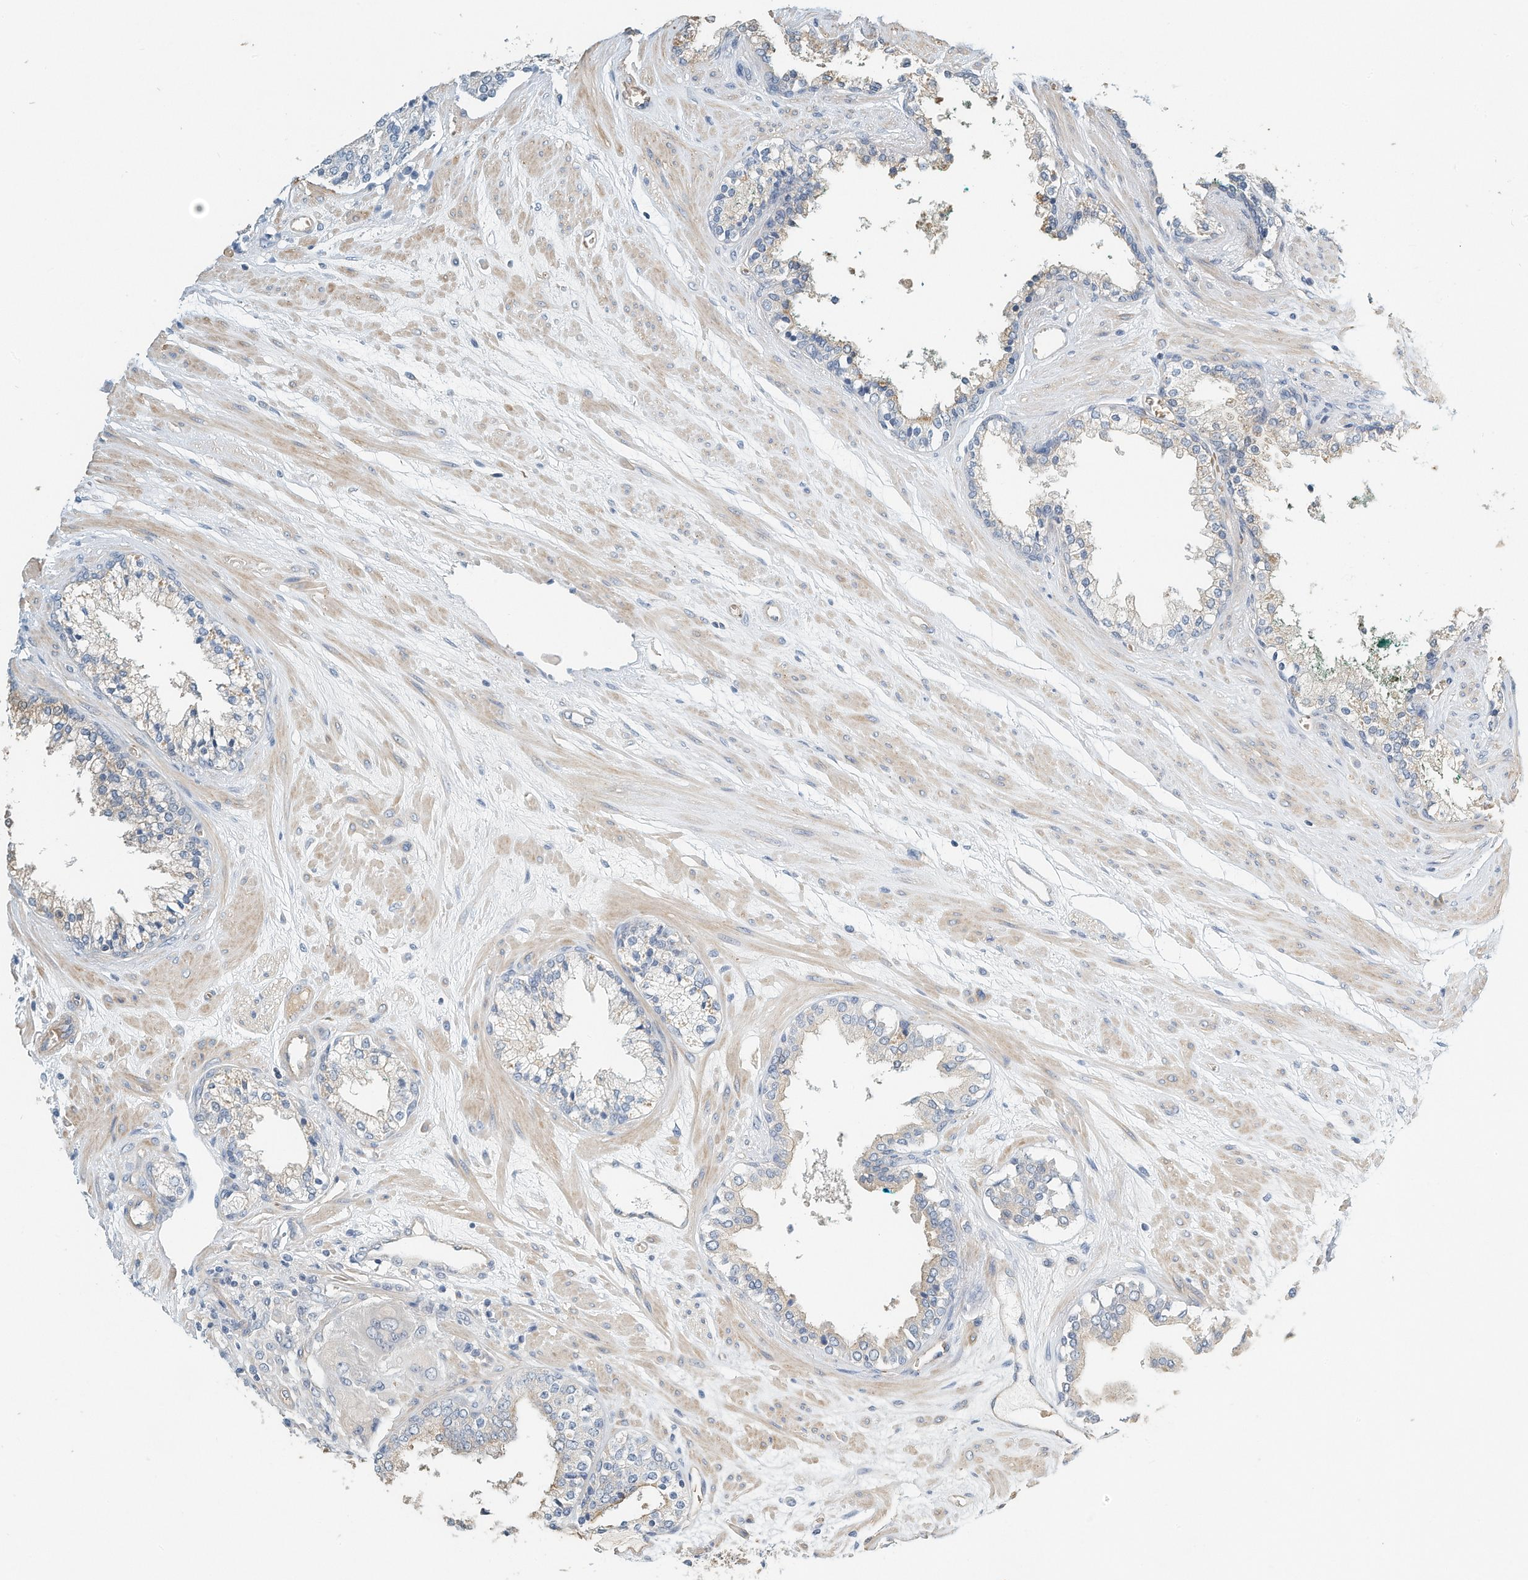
{"staining": {"intensity": "negative", "quantity": "none", "location": "none"}, "tissue": "prostate cancer", "cell_type": "Tumor cells", "image_type": "cancer", "snomed": [{"axis": "morphology", "description": "Adenocarcinoma, High grade"}, {"axis": "topography", "description": "Prostate"}], "caption": "IHC histopathology image of human prostate cancer stained for a protein (brown), which displays no staining in tumor cells.", "gene": "RCAN3", "patient": {"sex": "male", "age": 71}}